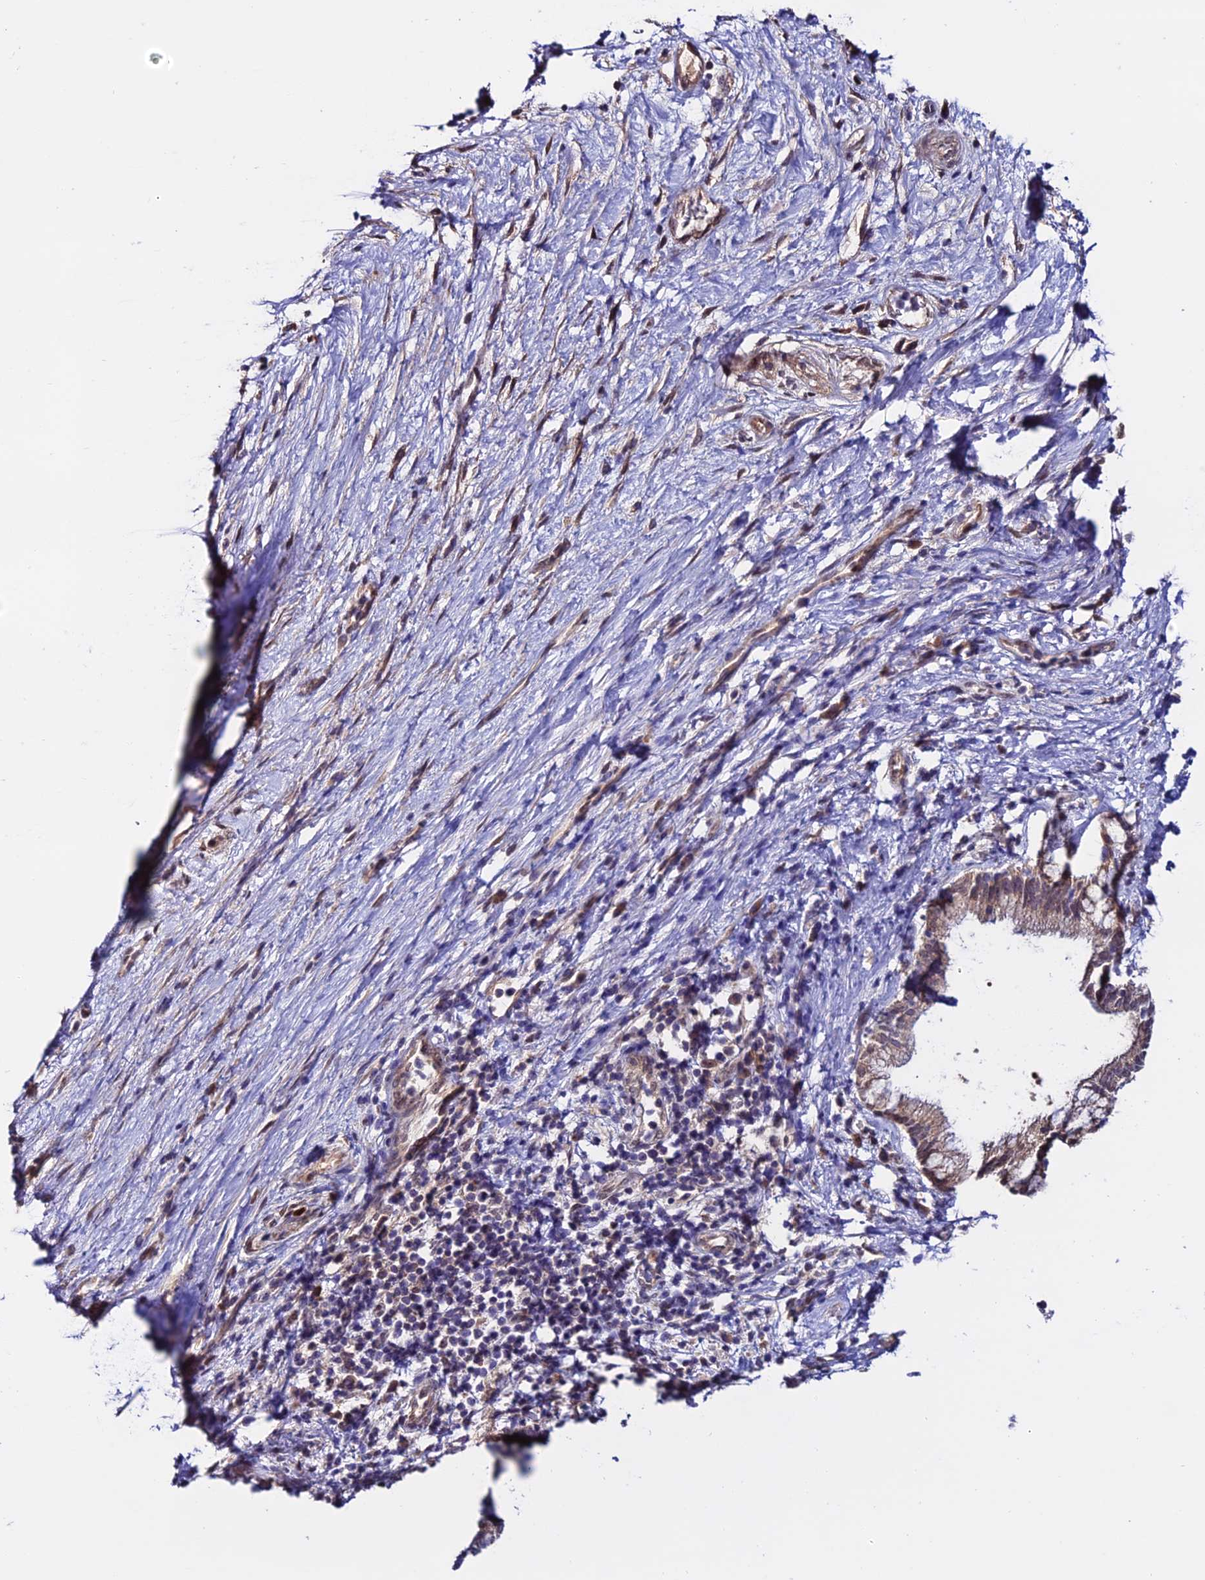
{"staining": {"intensity": "weak", "quantity": ">75%", "location": "cytoplasmic/membranous"}, "tissue": "pancreatic cancer", "cell_type": "Tumor cells", "image_type": "cancer", "snomed": [{"axis": "morphology", "description": "Adenocarcinoma, NOS"}, {"axis": "topography", "description": "Pancreas"}], "caption": "Adenocarcinoma (pancreatic) stained for a protein (brown) shows weak cytoplasmic/membranous positive positivity in approximately >75% of tumor cells.", "gene": "FZD8", "patient": {"sex": "female", "age": 73}}